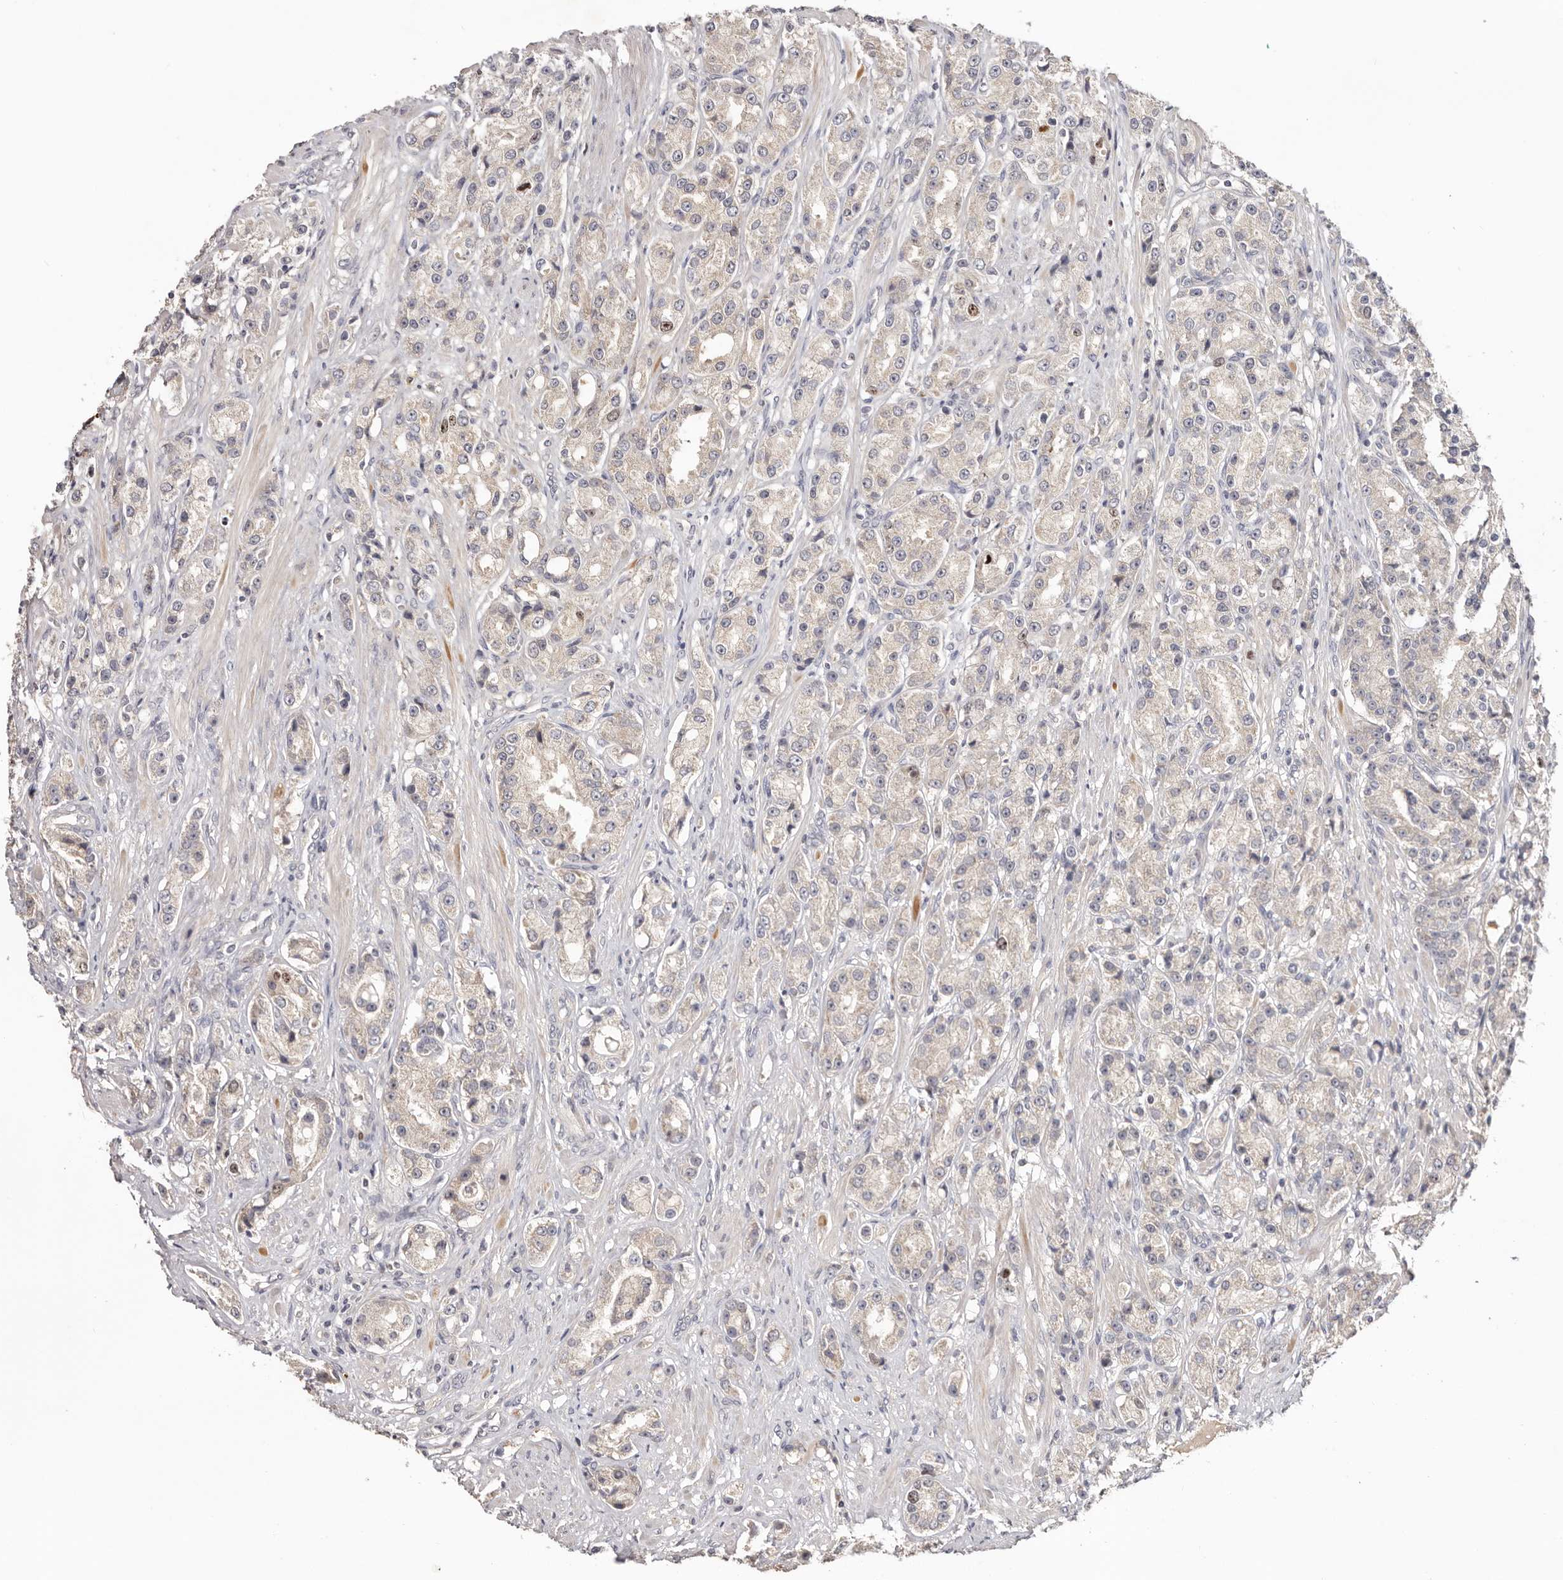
{"staining": {"intensity": "negative", "quantity": "none", "location": "none"}, "tissue": "prostate cancer", "cell_type": "Tumor cells", "image_type": "cancer", "snomed": [{"axis": "morphology", "description": "Adenocarcinoma, High grade"}, {"axis": "topography", "description": "Prostate"}], "caption": "This histopathology image is of prostate high-grade adenocarcinoma stained with immunohistochemistry to label a protein in brown with the nuclei are counter-stained blue. There is no positivity in tumor cells.", "gene": "CCDC190", "patient": {"sex": "male", "age": 60}}